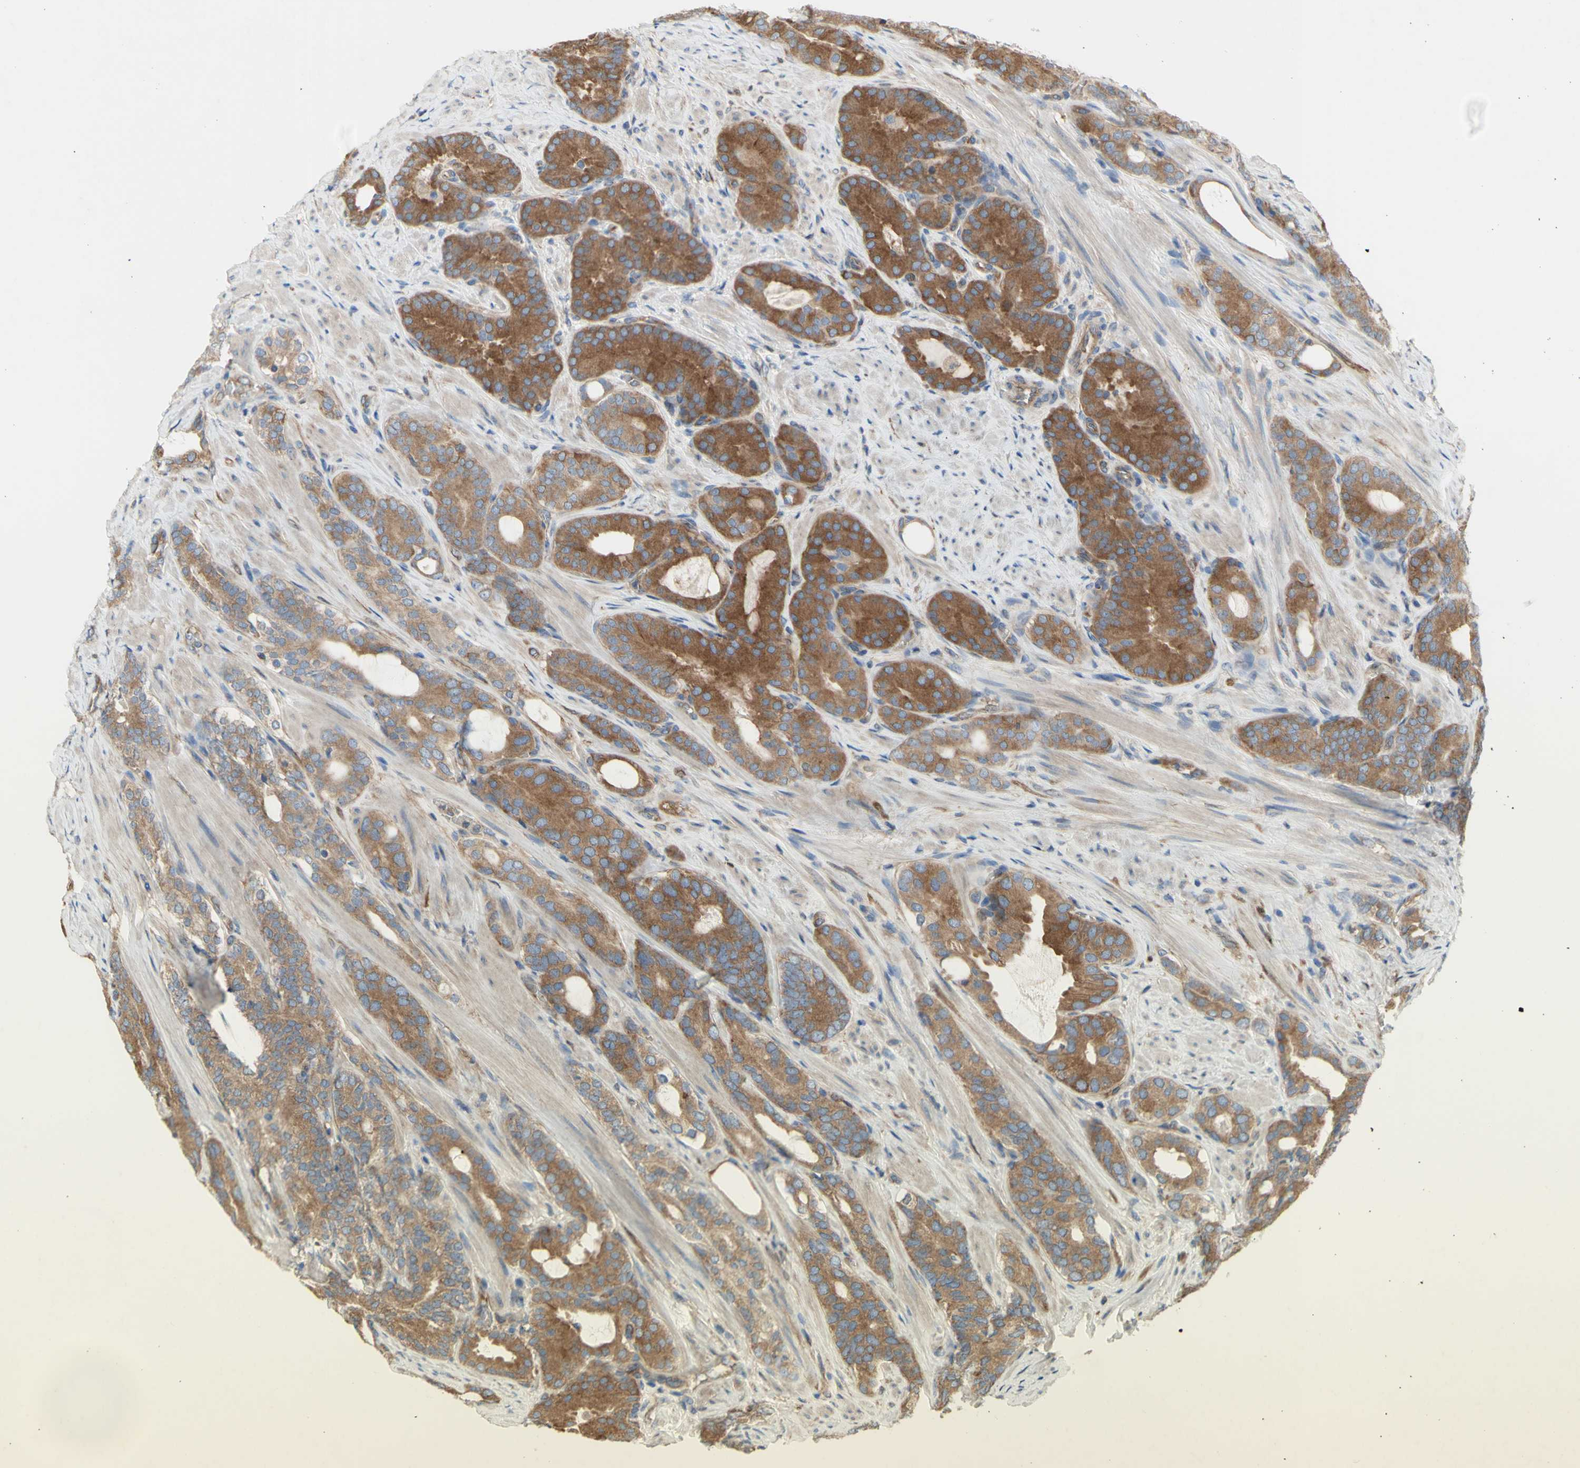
{"staining": {"intensity": "strong", "quantity": "25%-75%", "location": "cytoplasmic/membranous"}, "tissue": "prostate cancer", "cell_type": "Tumor cells", "image_type": "cancer", "snomed": [{"axis": "morphology", "description": "Adenocarcinoma, Low grade"}, {"axis": "topography", "description": "Prostate"}], "caption": "A micrograph of low-grade adenocarcinoma (prostate) stained for a protein reveals strong cytoplasmic/membranous brown staining in tumor cells.", "gene": "KLC1", "patient": {"sex": "male", "age": 63}}